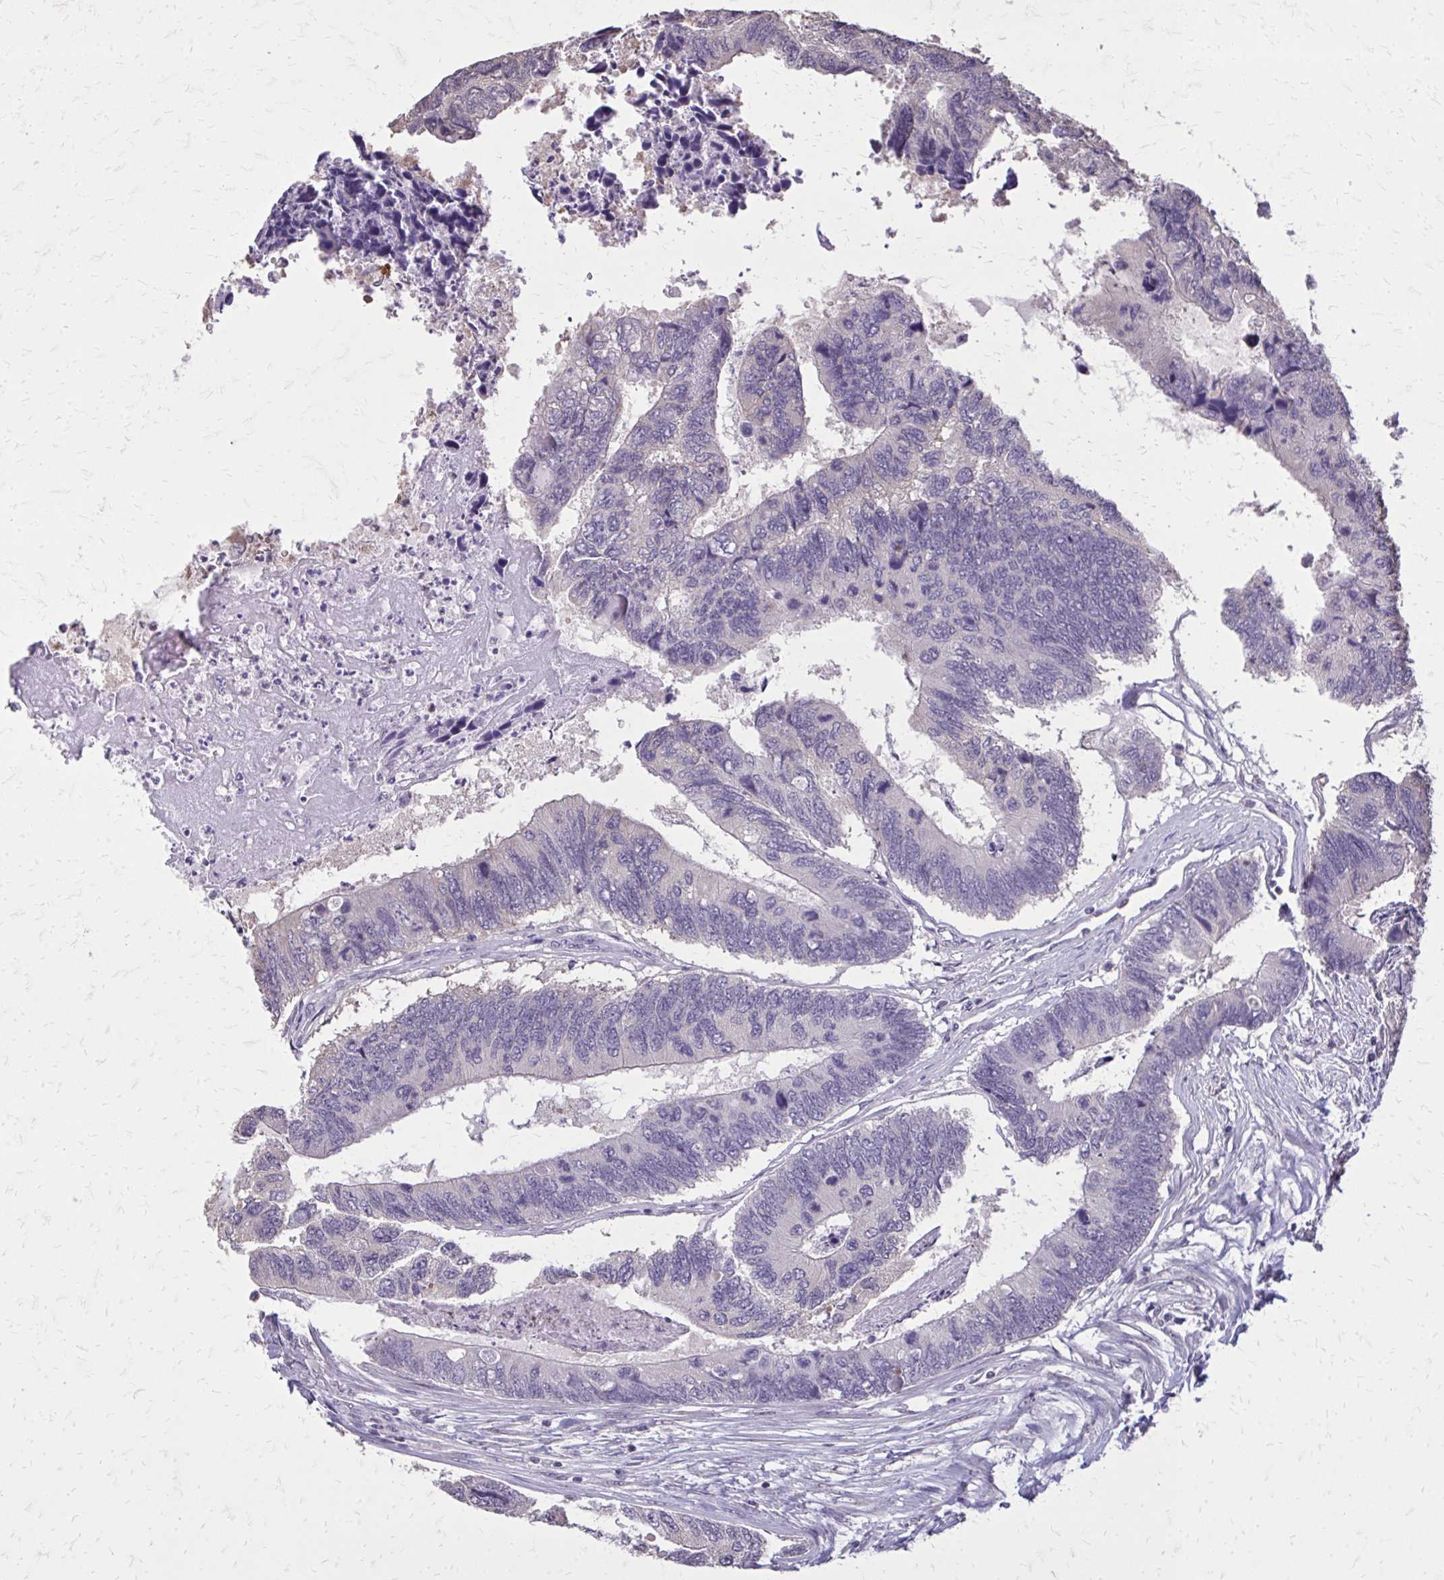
{"staining": {"intensity": "negative", "quantity": "none", "location": "none"}, "tissue": "colorectal cancer", "cell_type": "Tumor cells", "image_type": "cancer", "snomed": [{"axis": "morphology", "description": "Adenocarcinoma, NOS"}, {"axis": "topography", "description": "Colon"}], "caption": "Immunohistochemistry image of colorectal cancer (adenocarcinoma) stained for a protein (brown), which reveals no positivity in tumor cells.", "gene": "AKAP5", "patient": {"sex": "female", "age": 67}}